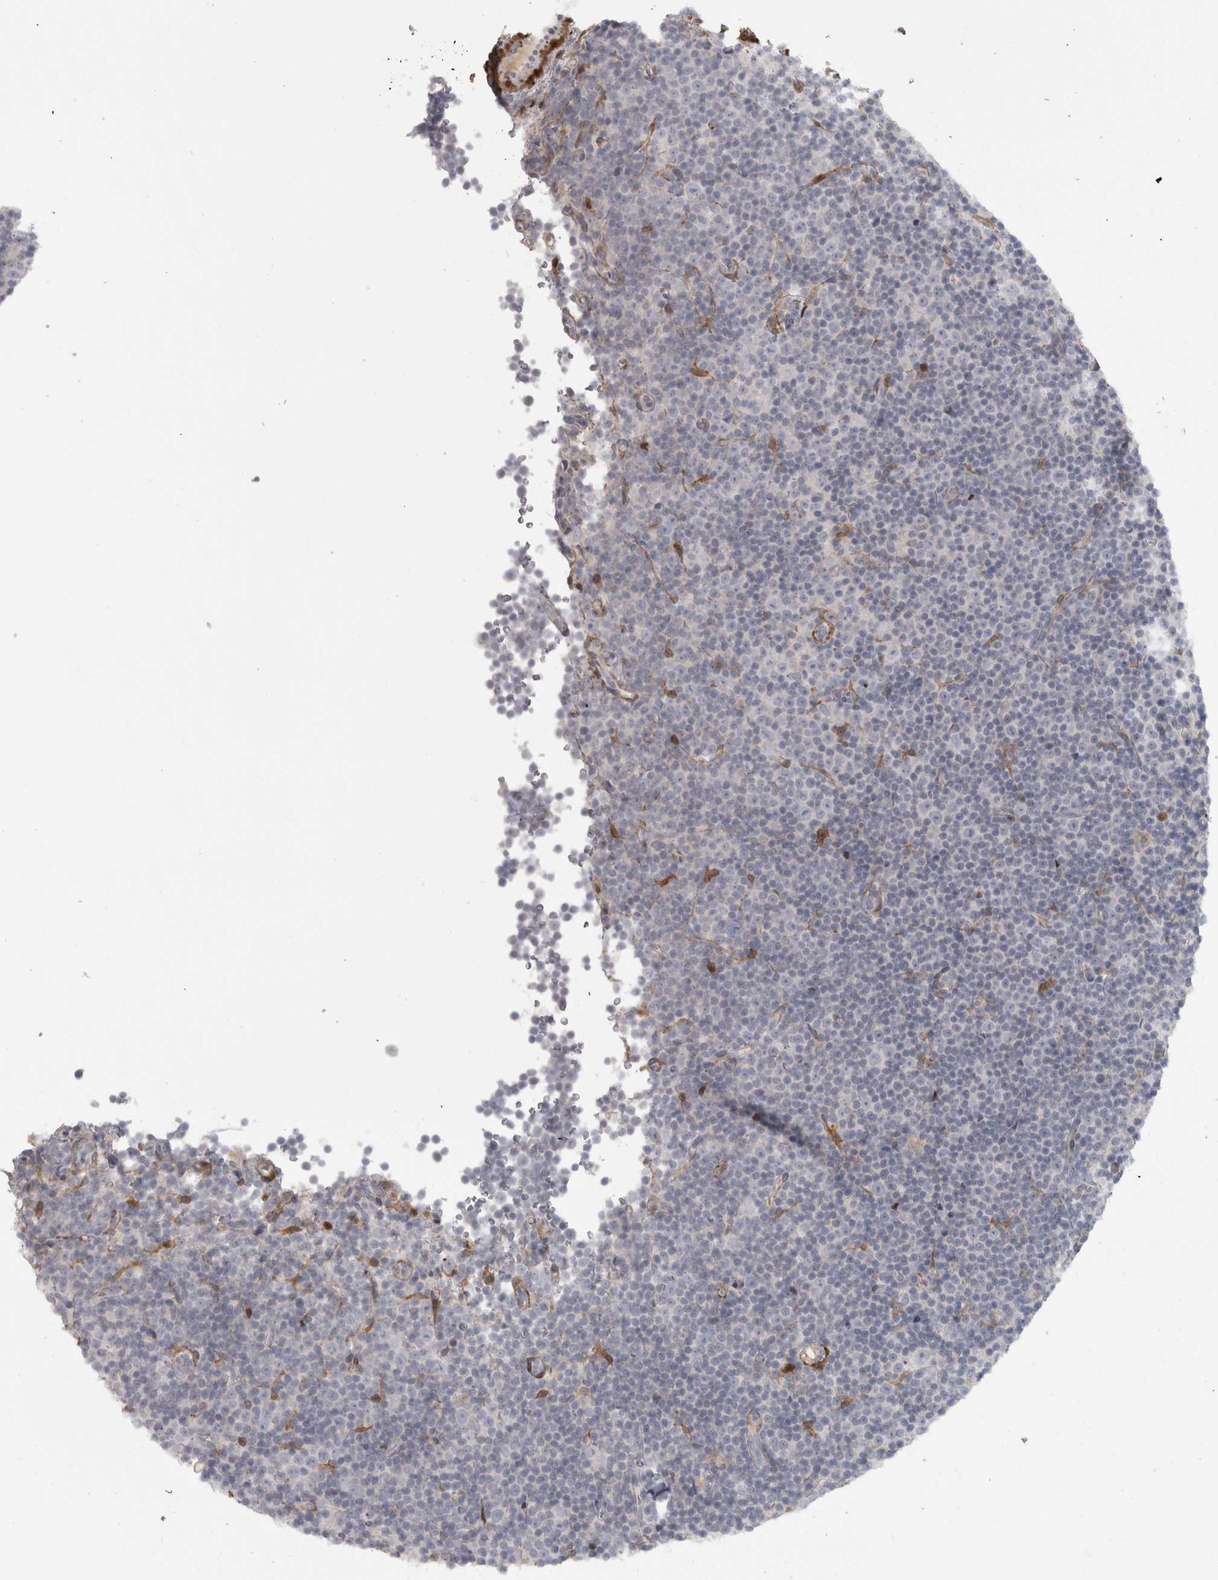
{"staining": {"intensity": "negative", "quantity": "none", "location": "none"}, "tissue": "lymphoma", "cell_type": "Tumor cells", "image_type": "cancer", "snomed": [{"axis": "morphology", "description": "Malignant lymphoma, non-Hodgkin's type, Low grade"}, {"axis": "topography", "description": "Lymph node"}], "caption": "Immunohistochemistry micrograph of human lymphoma stained for a protein (brown), which displays no positivity in tumor cells.", "gene": "PPP1R12B", "patient": {"sex": "female", "age": 67}}